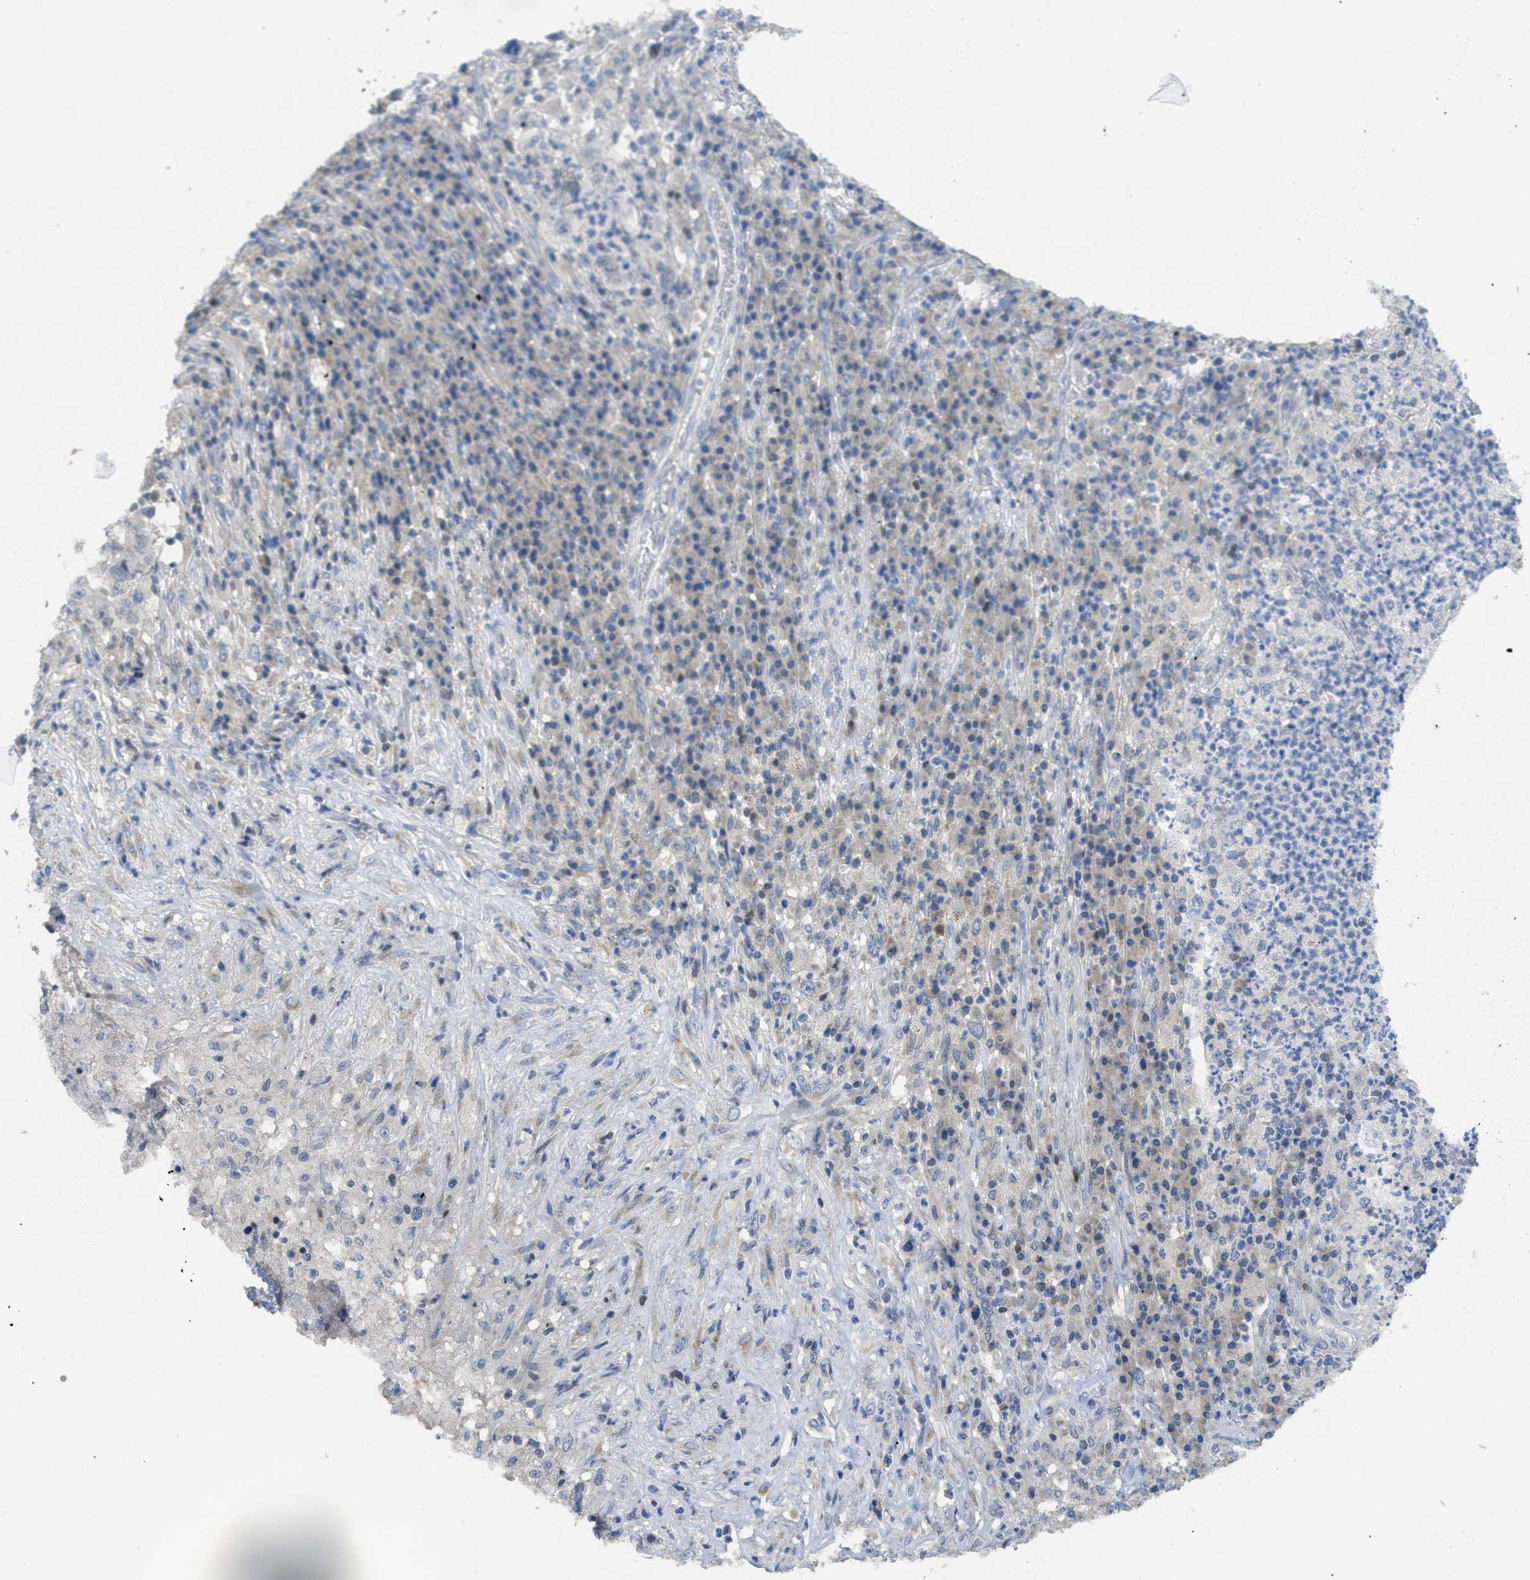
{"staining": {"intensity": "negative", "quantity": "none", "location": "none"}, "tissue": "testis cancer", "cell_type": "Tumor cells", "image_type": "cancer", "snomed": [{"axis": "morphology", "description": "Necrosis, NOS"}, {"axis": "morphology", "description": "Carcinoma, Embryonal, NOS"}, {"axis": "topography", "description": "Testis"}], "caption": "High power microscopy image of an IHC histopathology image of embryonal carcinoma (testis), revealing no significant positivity in tumor cells.", "gene": "SFXN2", "patient": {"sex": "male", "age": 19}}